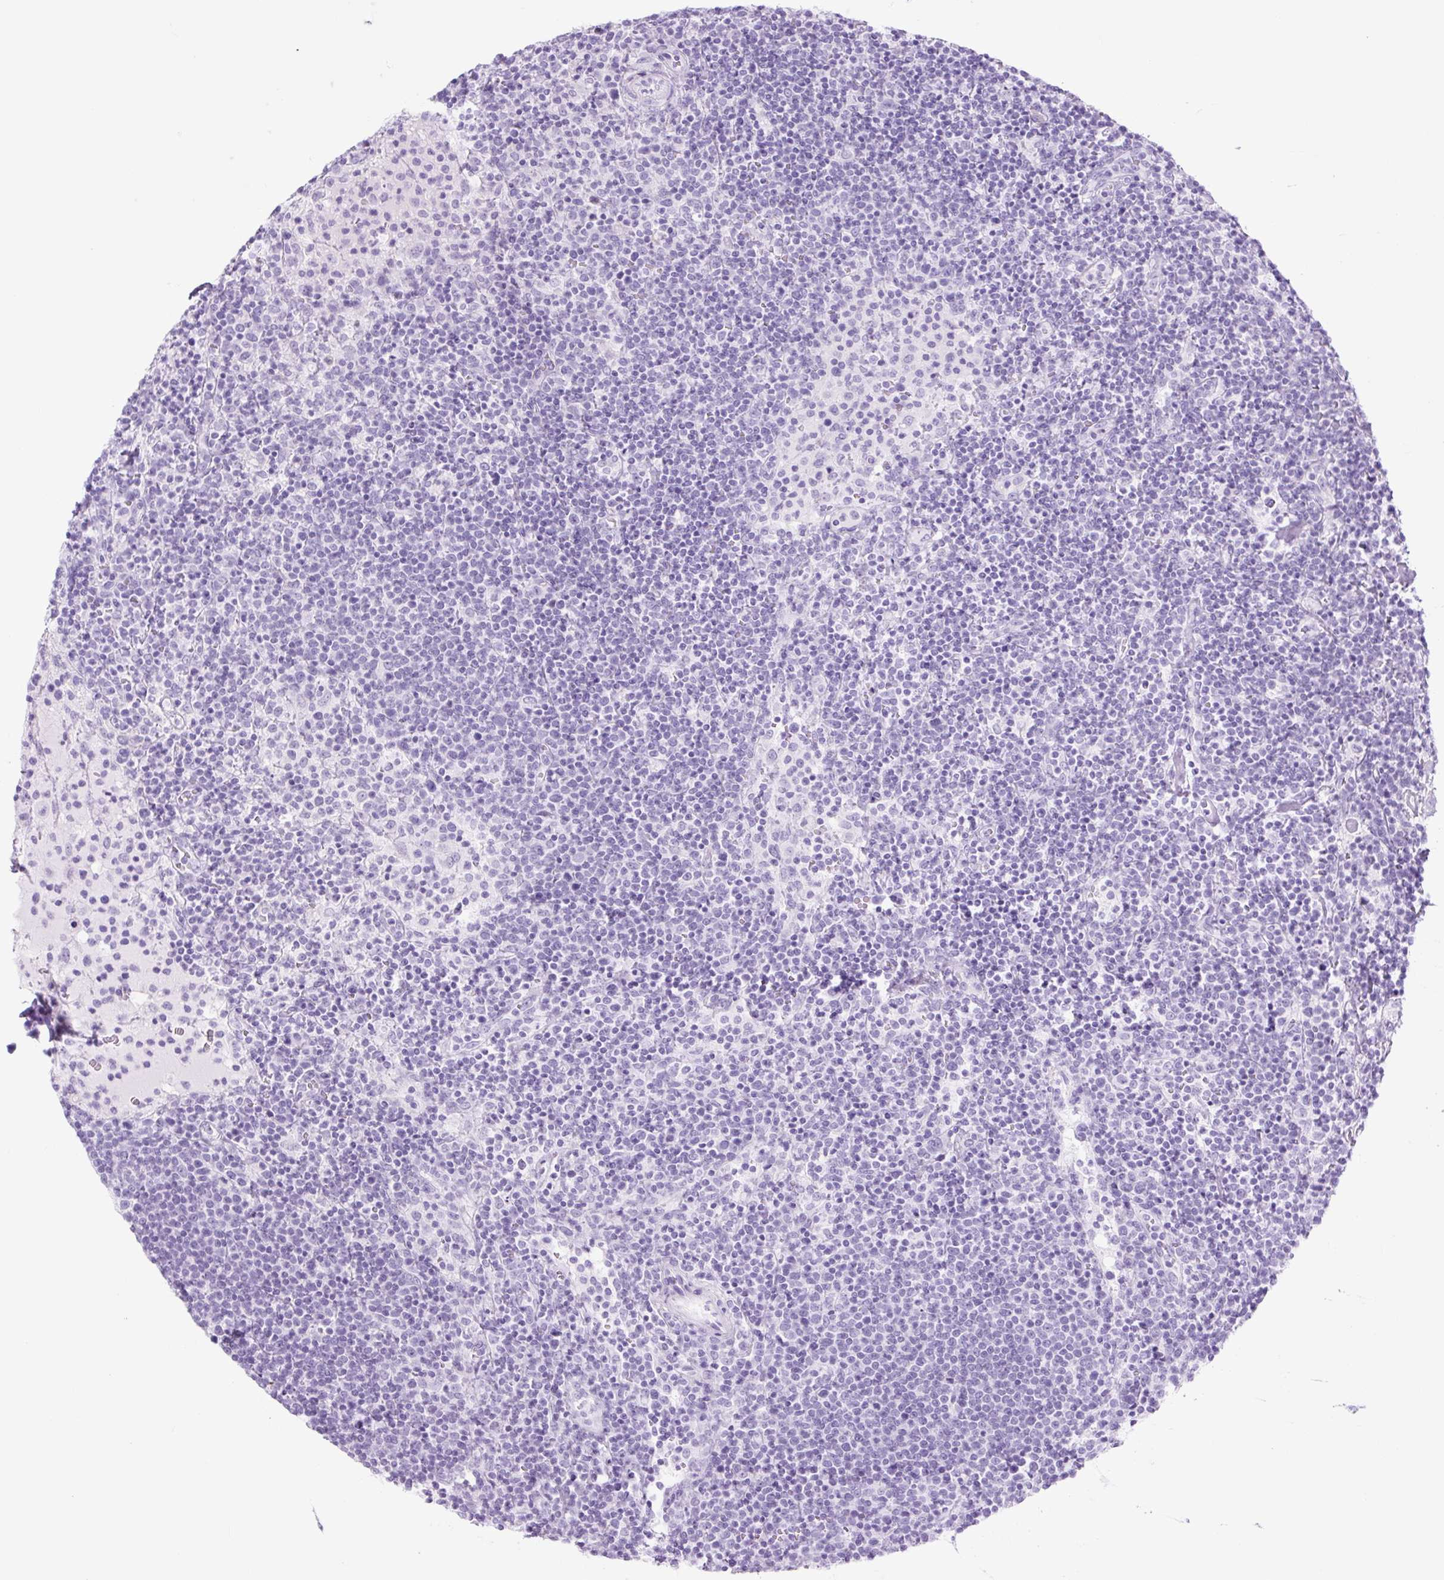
{"staining": {"intensity": "negative", "quantity": "none", "location": "none"}, "tissue": "lymphoma", "cell_type": "Tumor cells", "image_type": "cancer", "snomed": [{"axis": "morphology", "description": "Malignant lymphoma, non-Hodgkin's type, High grade"}, {"axis": "topography", "description": "Lymph node"}], "caption": "Tumor cells are negative for protein expression in human lymphoma.", "gene": "TFF2", "patient": {"sex": "male", "age": 61}}